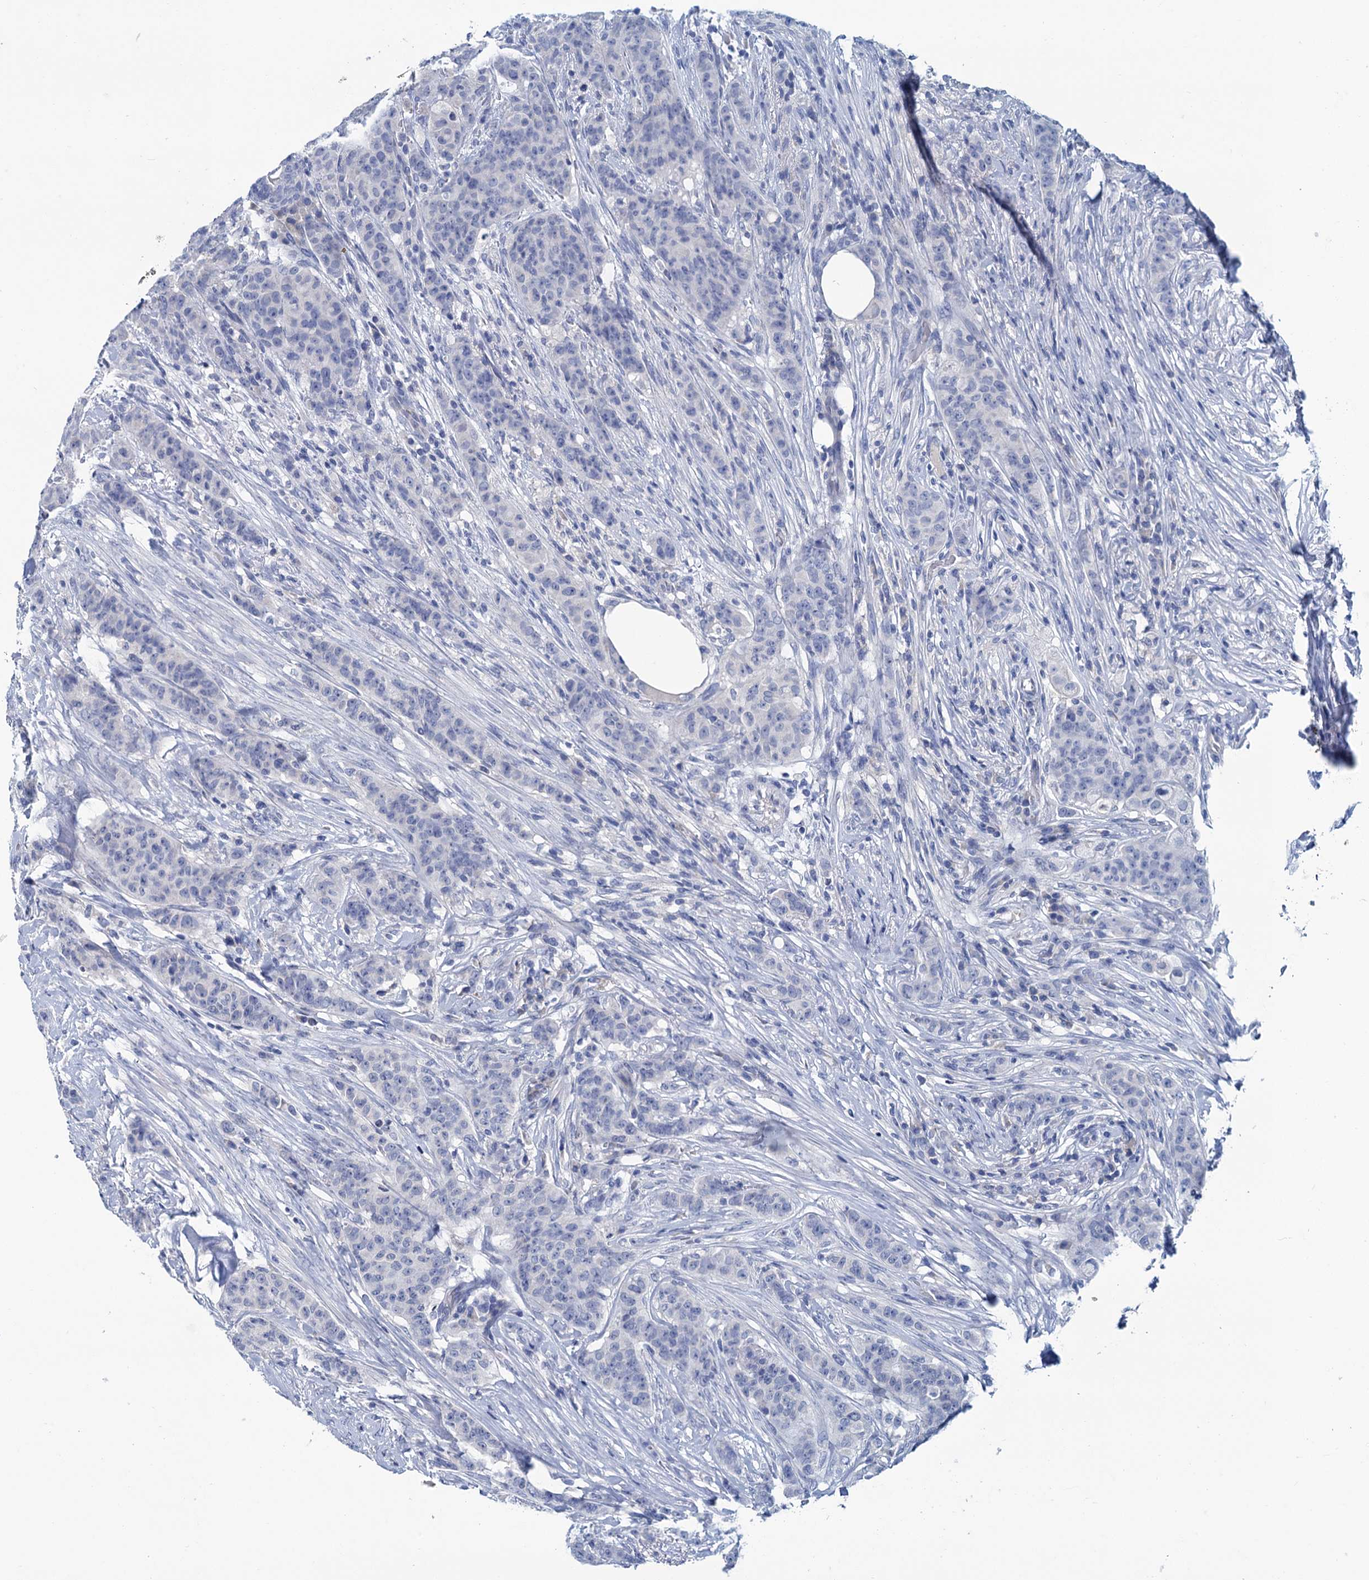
{"staining": {"intensity": "negative", "quantity": "none", "location": "none"}, "tissue": "breast cancer", "cell_type": "Tumor cells", "image_type": "cancer", "snomed": [{"axis": "morphology", "description": "Duct carcinoma"}, {"axis": "topography", "description": "Breast"}], "caption": "The image demonstrates no significant expression in tumor cells of breast invasive ductal carcinoma. The staining was performed using DAB (3,3'-diaminobenzidine) to visualize the protein expression in brown, while the nuclei were stained in blue with hematoxylin (Magnification: 20x).", "gene": "MYOZ3", "patient": {"sex": "female", "age": 40}}